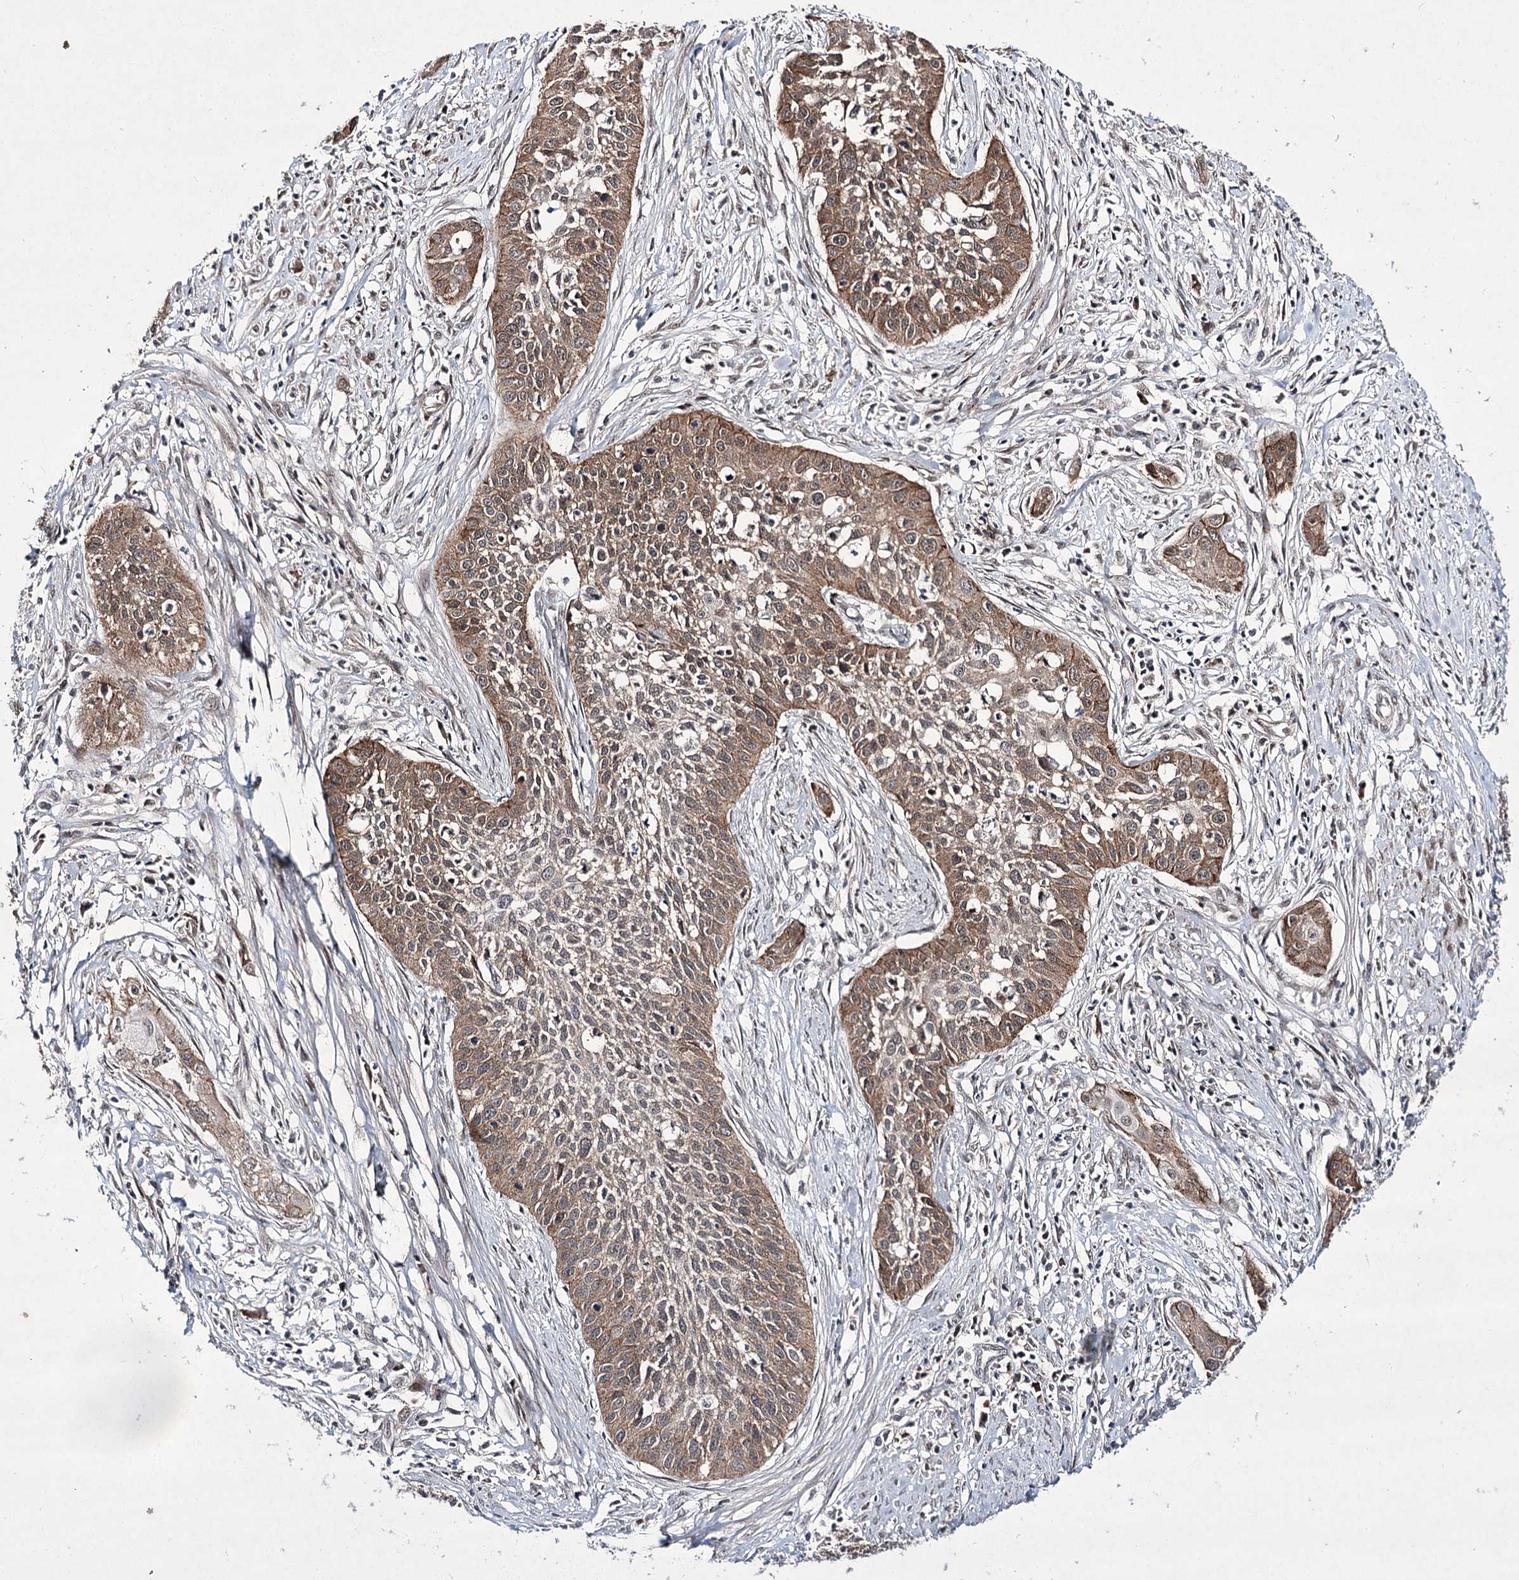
{"staining": {"intensity": "moderate", "quantity": "25%-75%", "location": "cytoplasmic/membranous"}, "tissue": "cervical cancer", "cell_type": "Tumor cells", "image_type": "cancer", "snomed": [{"axis": "morphology", "description": "Squamous cell carcinoma, NOS"}, {"axis": "topography", "description": "Cervix"}], "caption": "Human squamous cell carcinoma (cervical) stained with a protein marker reveals moderate staining in tumor cells.", "gene": "HOXC11", "patient": {"sex": "female", "age": 34}}